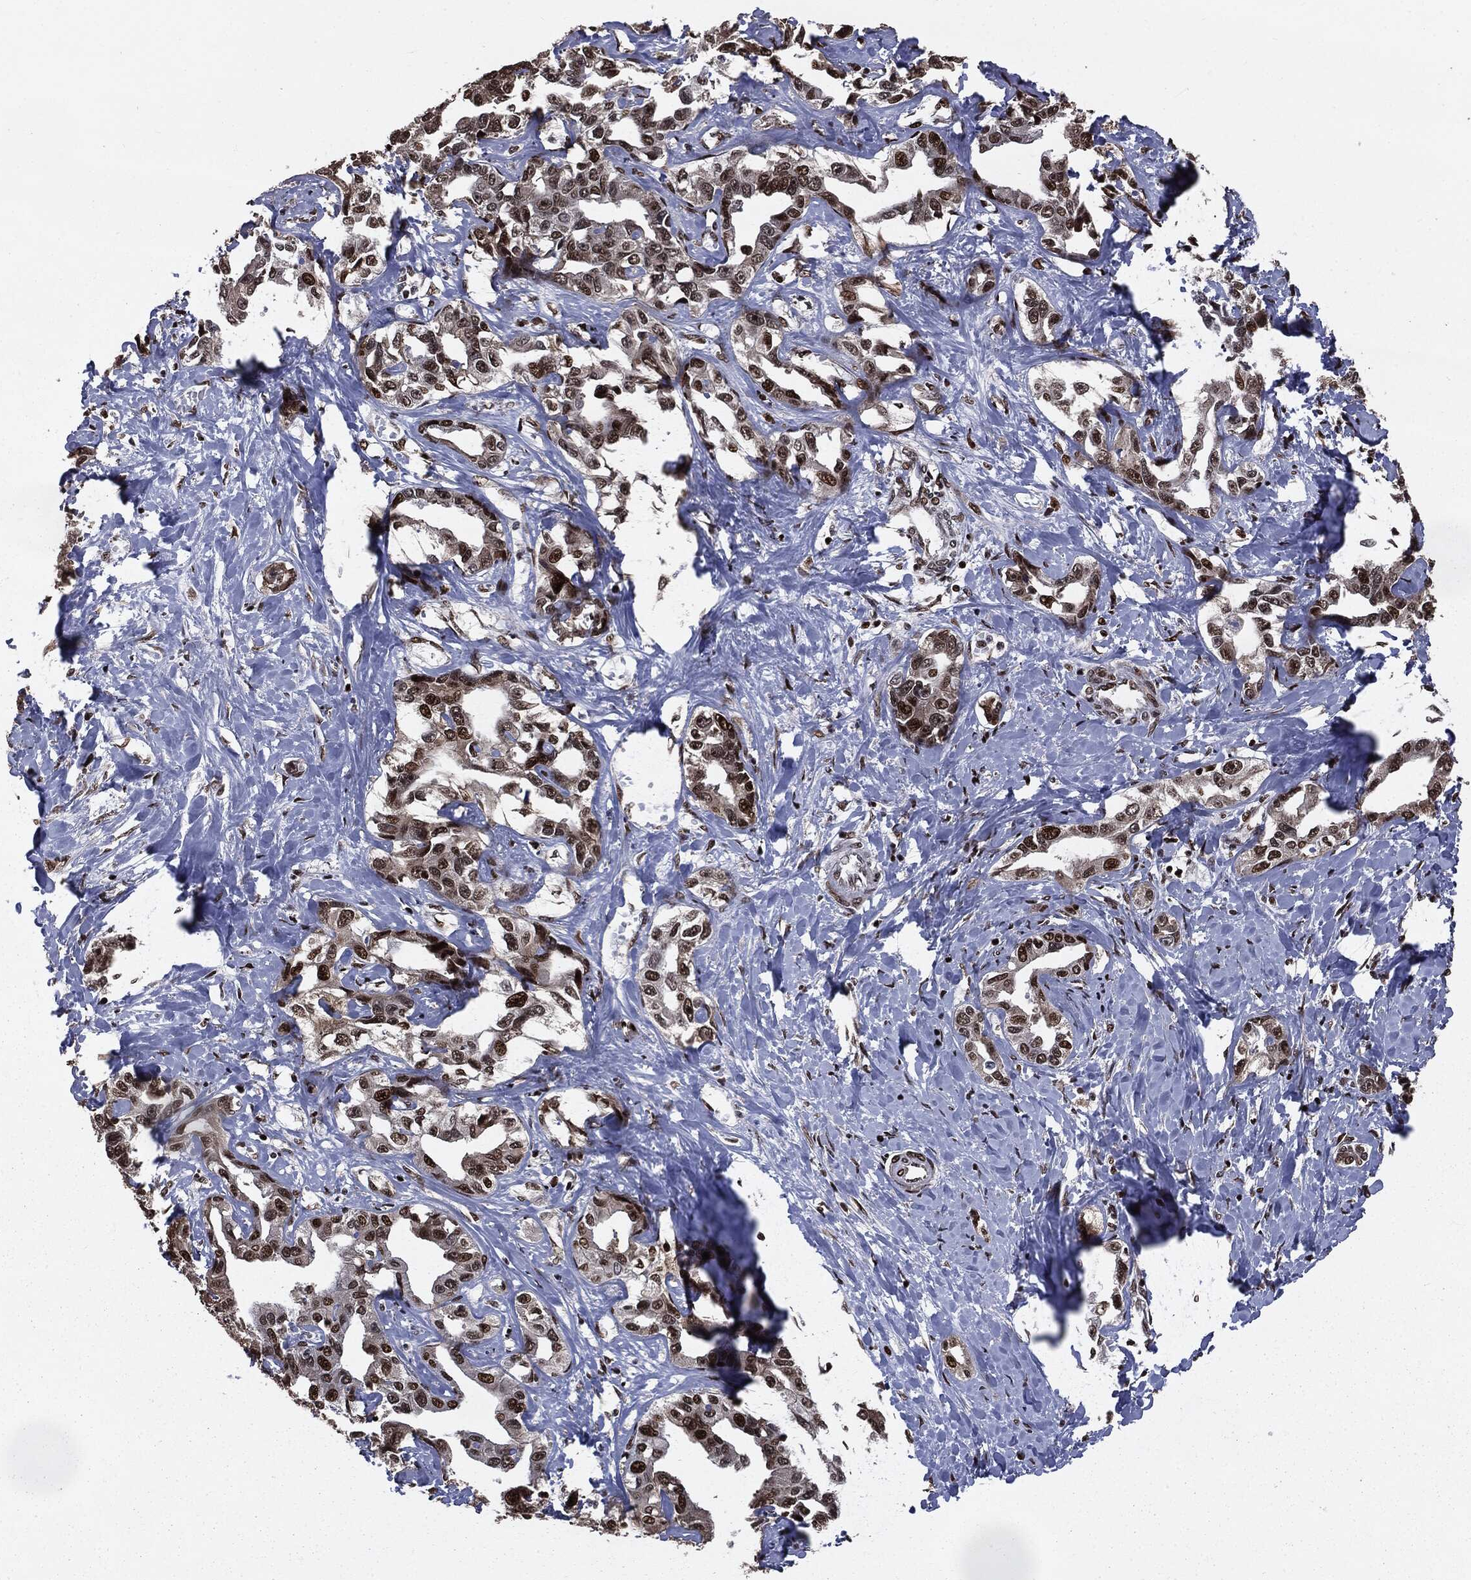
{"staining": {"intensity": "strong", "quantity": ">75%", "location": "cytoplasmic/membranous,nuclear"}, "tissue": "liver cancer", "cell_type": "Tumor cells", "image_type": "cancer", "snomed": [{"axis": "morphology", "description": "Cholangiocarcinoma"}, {"axis": "topography", "description": "Liver"}], "caption": "Tumor cells reveal high levels of strong cytoplasmic/membranous and nuclear staining in about >75% of cells in human liver cholangiocarcinoma. The protein of interest is stained brown, and the nuclei are stained in blue (DAB IHC with brightfield microscopy, high magnification).", "gene": "DVL2", "patient": {"sex": "male", "age": 59}}